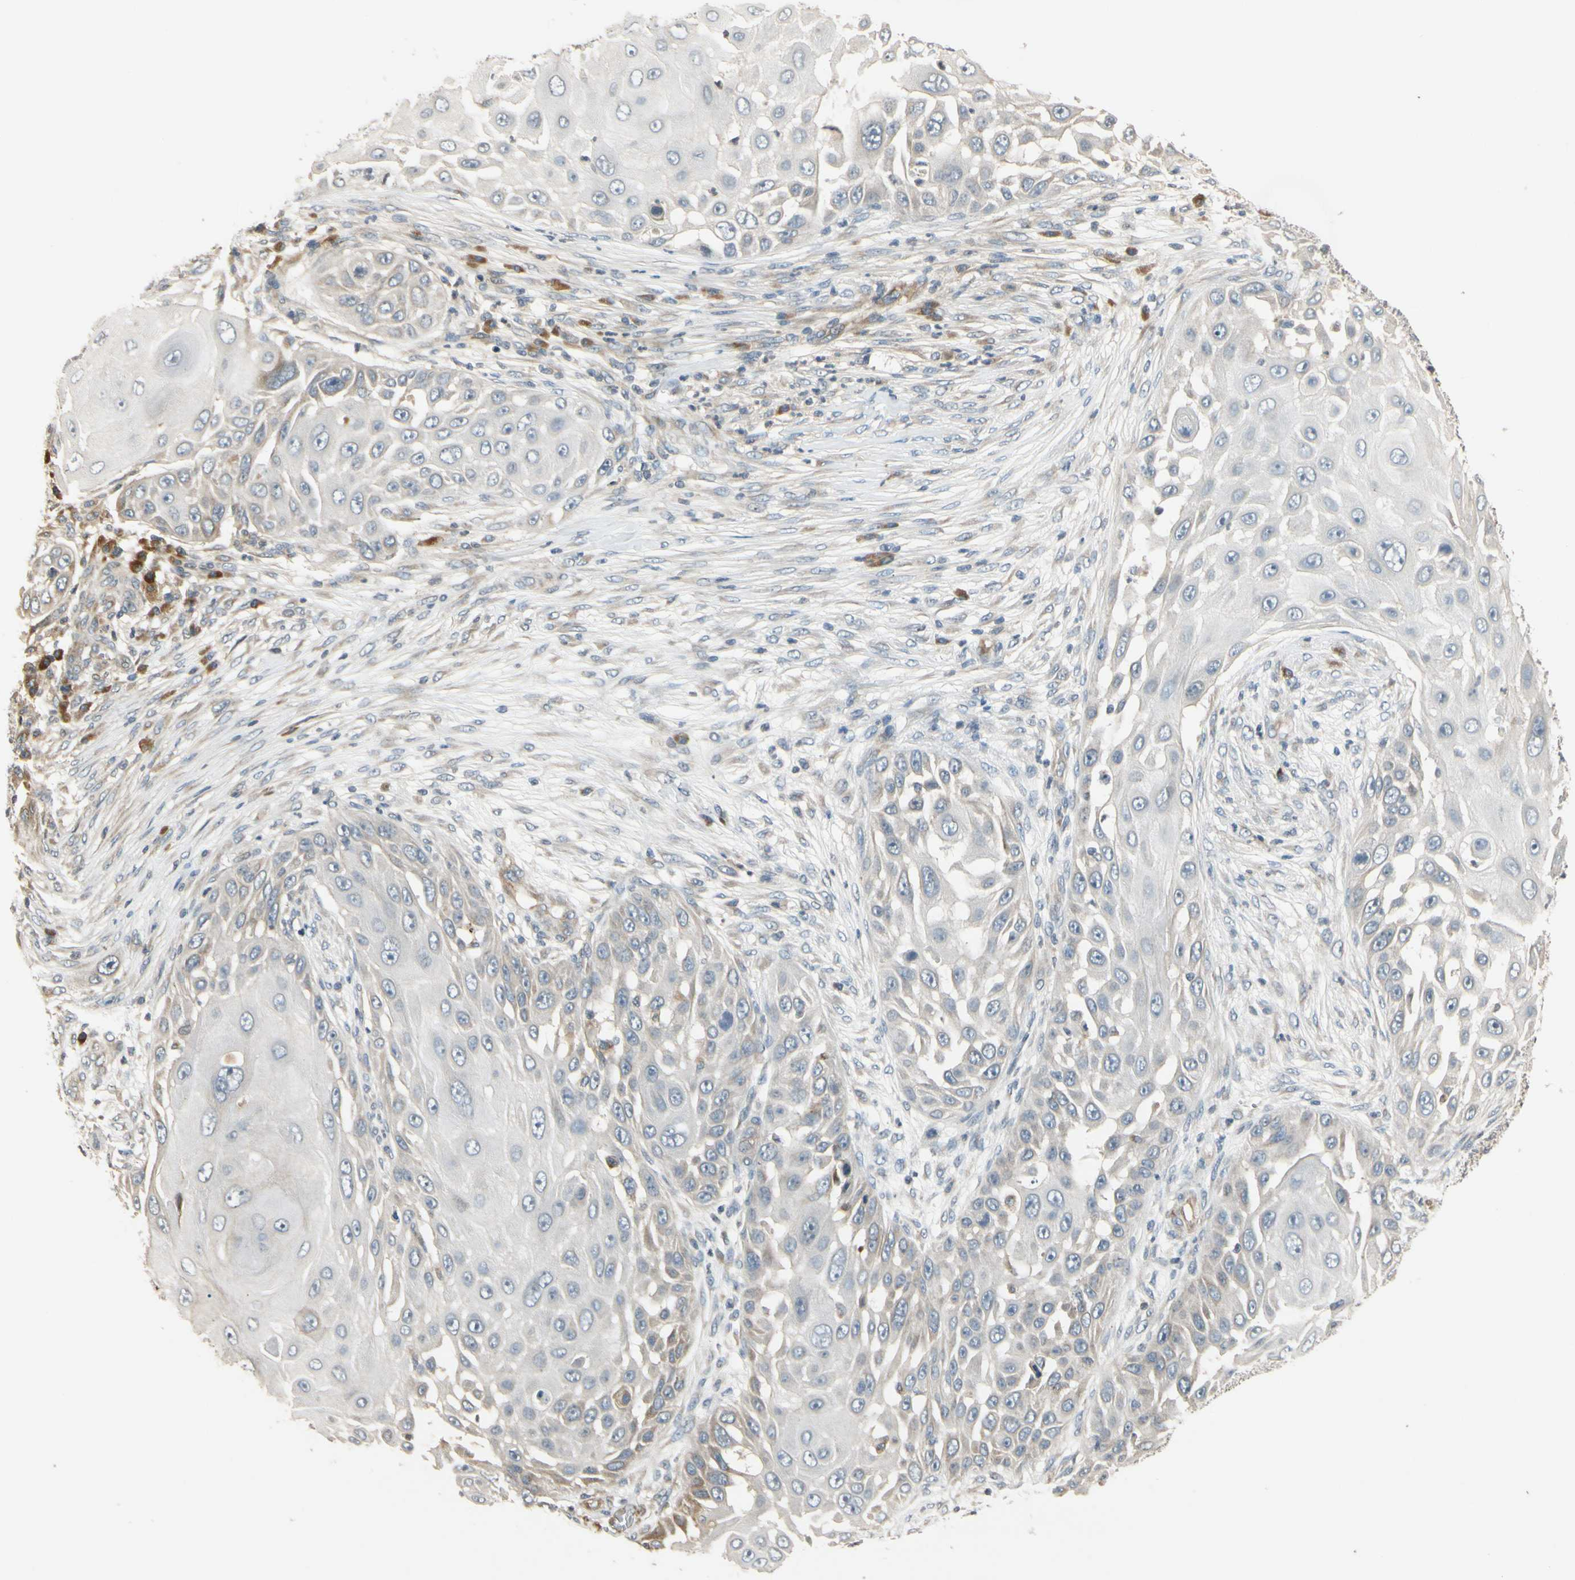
{"staining": {"intensity": "weak", "quantity": ">75%", "location": "cytoplasmic/membranous"}, "tissue": "skin cancer", "cell_type": "Tumor cells", "image_type": "cancer", "snomed": [{"axis": "morphology", "description": "Squamous cell carcinoma, NOS"}, {"axis": "topography", "description": "Skin"}], "caption": "Skin cancer (squamous cell carcinoma) stained with a protein marker shows weak staining in tumor cells.", "gene": "ATP2C1", "patient": {"sex": "female", "age": 44}}